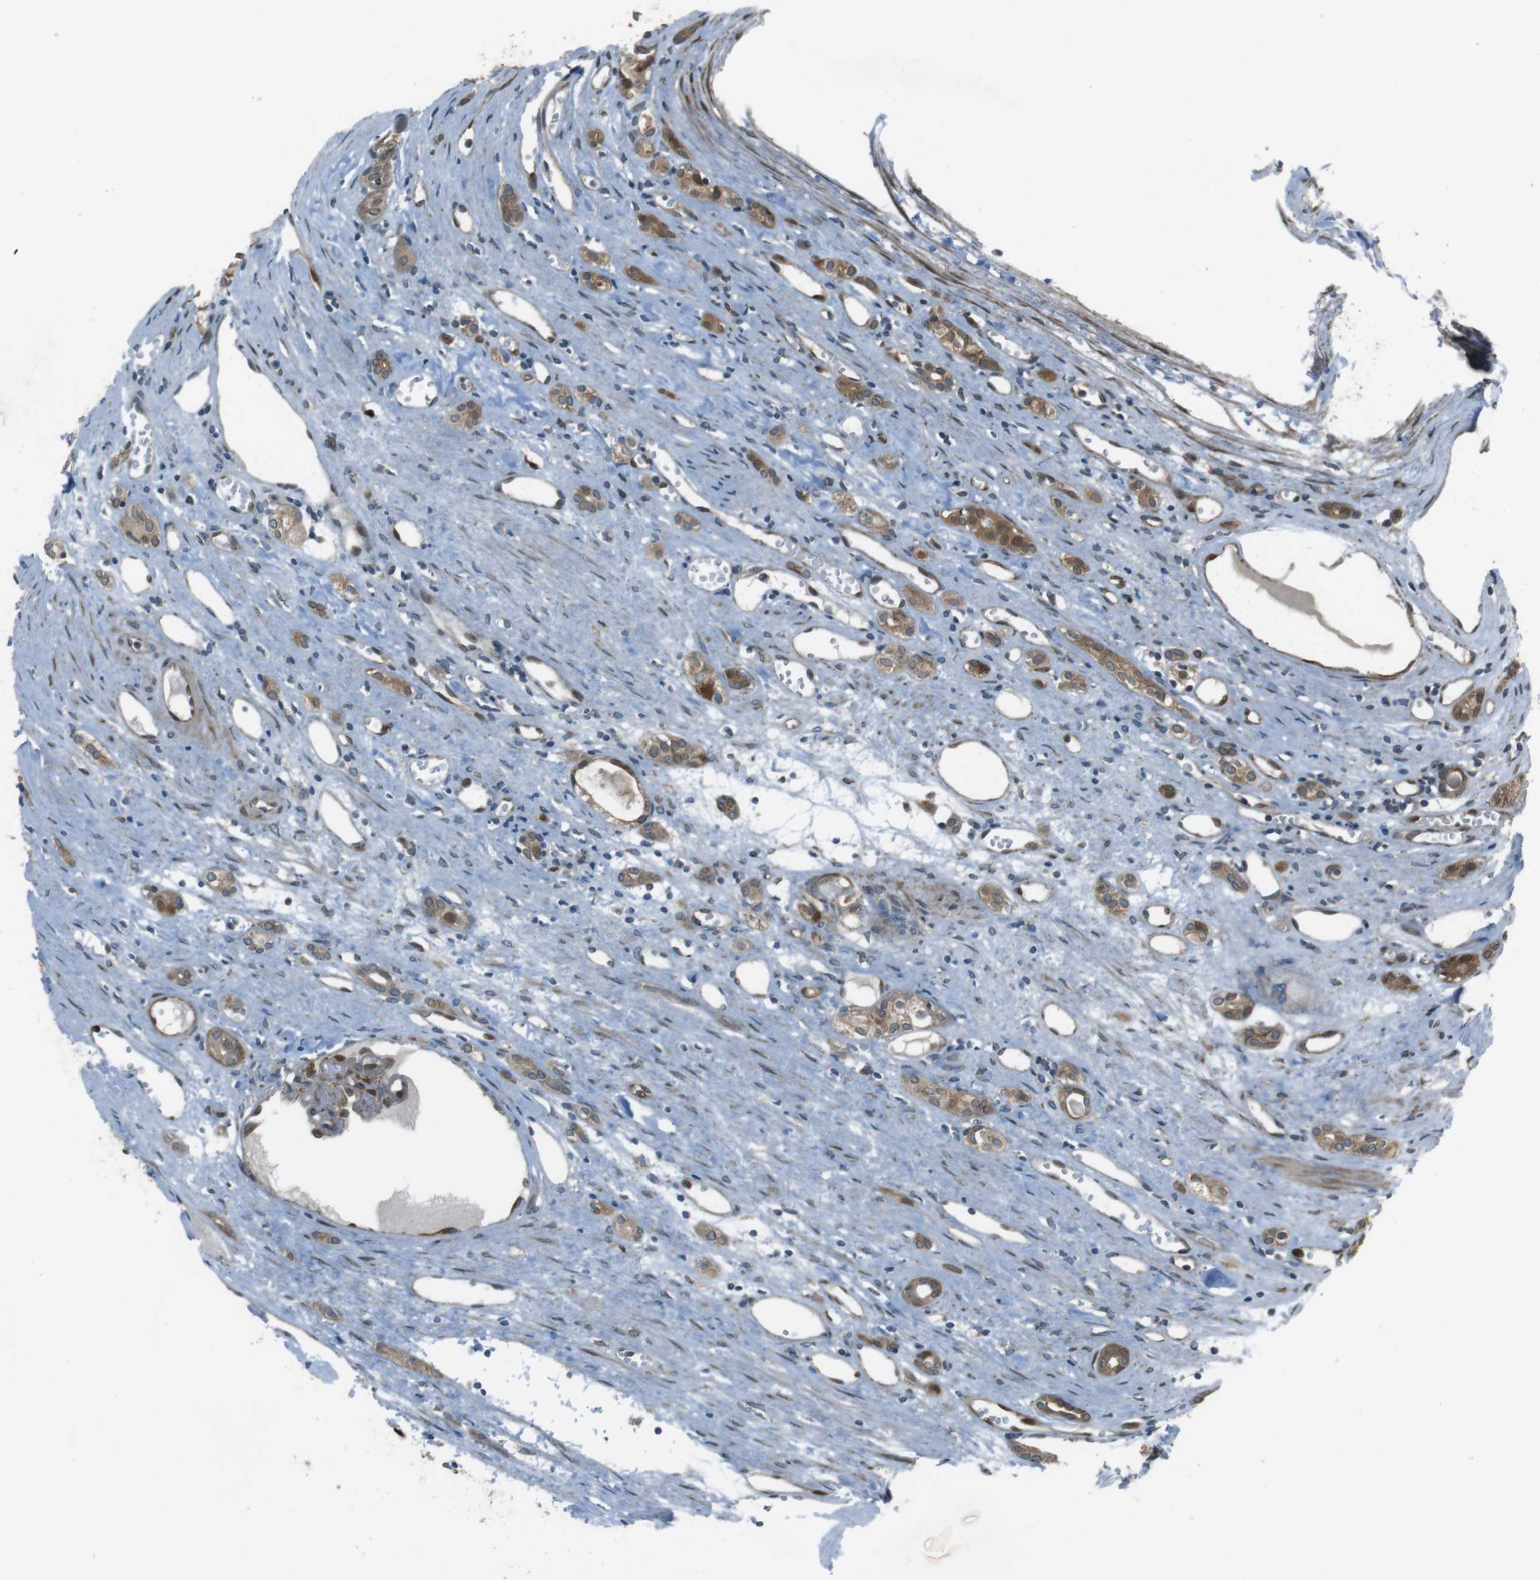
{"staining": {"intensity": "moderate", "quantity": "25%-75%", "location": "cytoplasmic/membranous"}, "tissue": "renal cancer", "cell_type": "Tumor cells", "image_type": "cancer", "snomed": [{"axis": "morphology", "description": "Adenocarcinoma, NOS"}, {"axis": "topography", "description": "Kidney"}], "caption": "Protein positivity by IHC exhibits moderate cytoplasmic/membranous positivity in about 25%-75% of tumor cells in renal cancer (adenocarcinoma).", "gene": "ZNF330", "patient": {"sex": "male", "age": 56}}